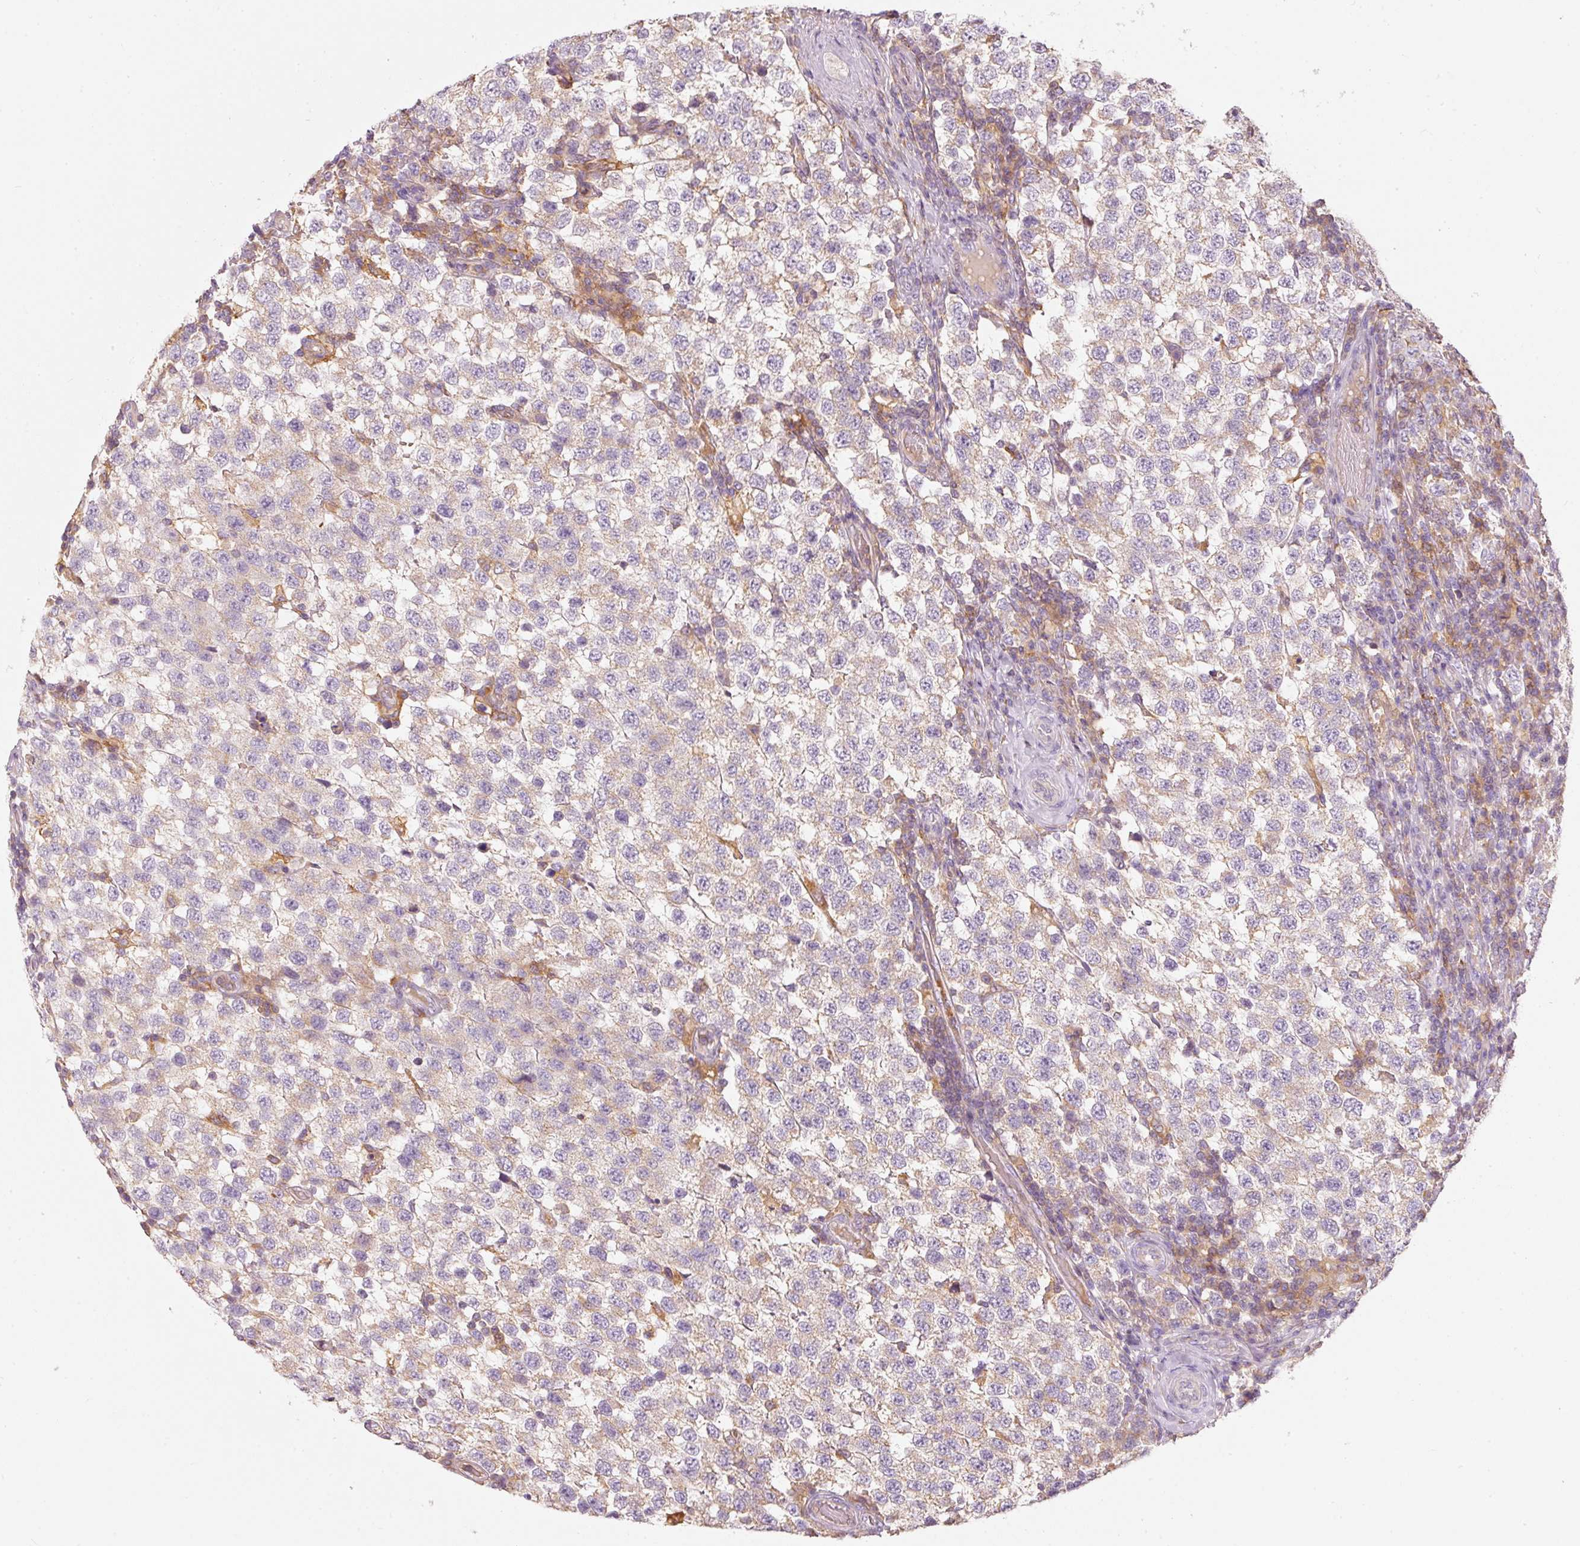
{"staining": {"intensity": "negative", "quantity": "none", "location": "none"}, "tissue": "testis cancer", "cell_type": "Tumor cells", "image_type": "cancer", "snomed": [{"axis": "morphology", "description": "Seminoma, NOS"}, {"axis": "topography", "description": "Testis"}], "caption": "High power microscopy micrograph of an immunohistochemistry (IHC) histopathology image of testis cancer (seminoma), revealing no significant positivity in tumor cells.", "gene": "IQGAP2", "patient": {"sex": "male", "age": 34}}